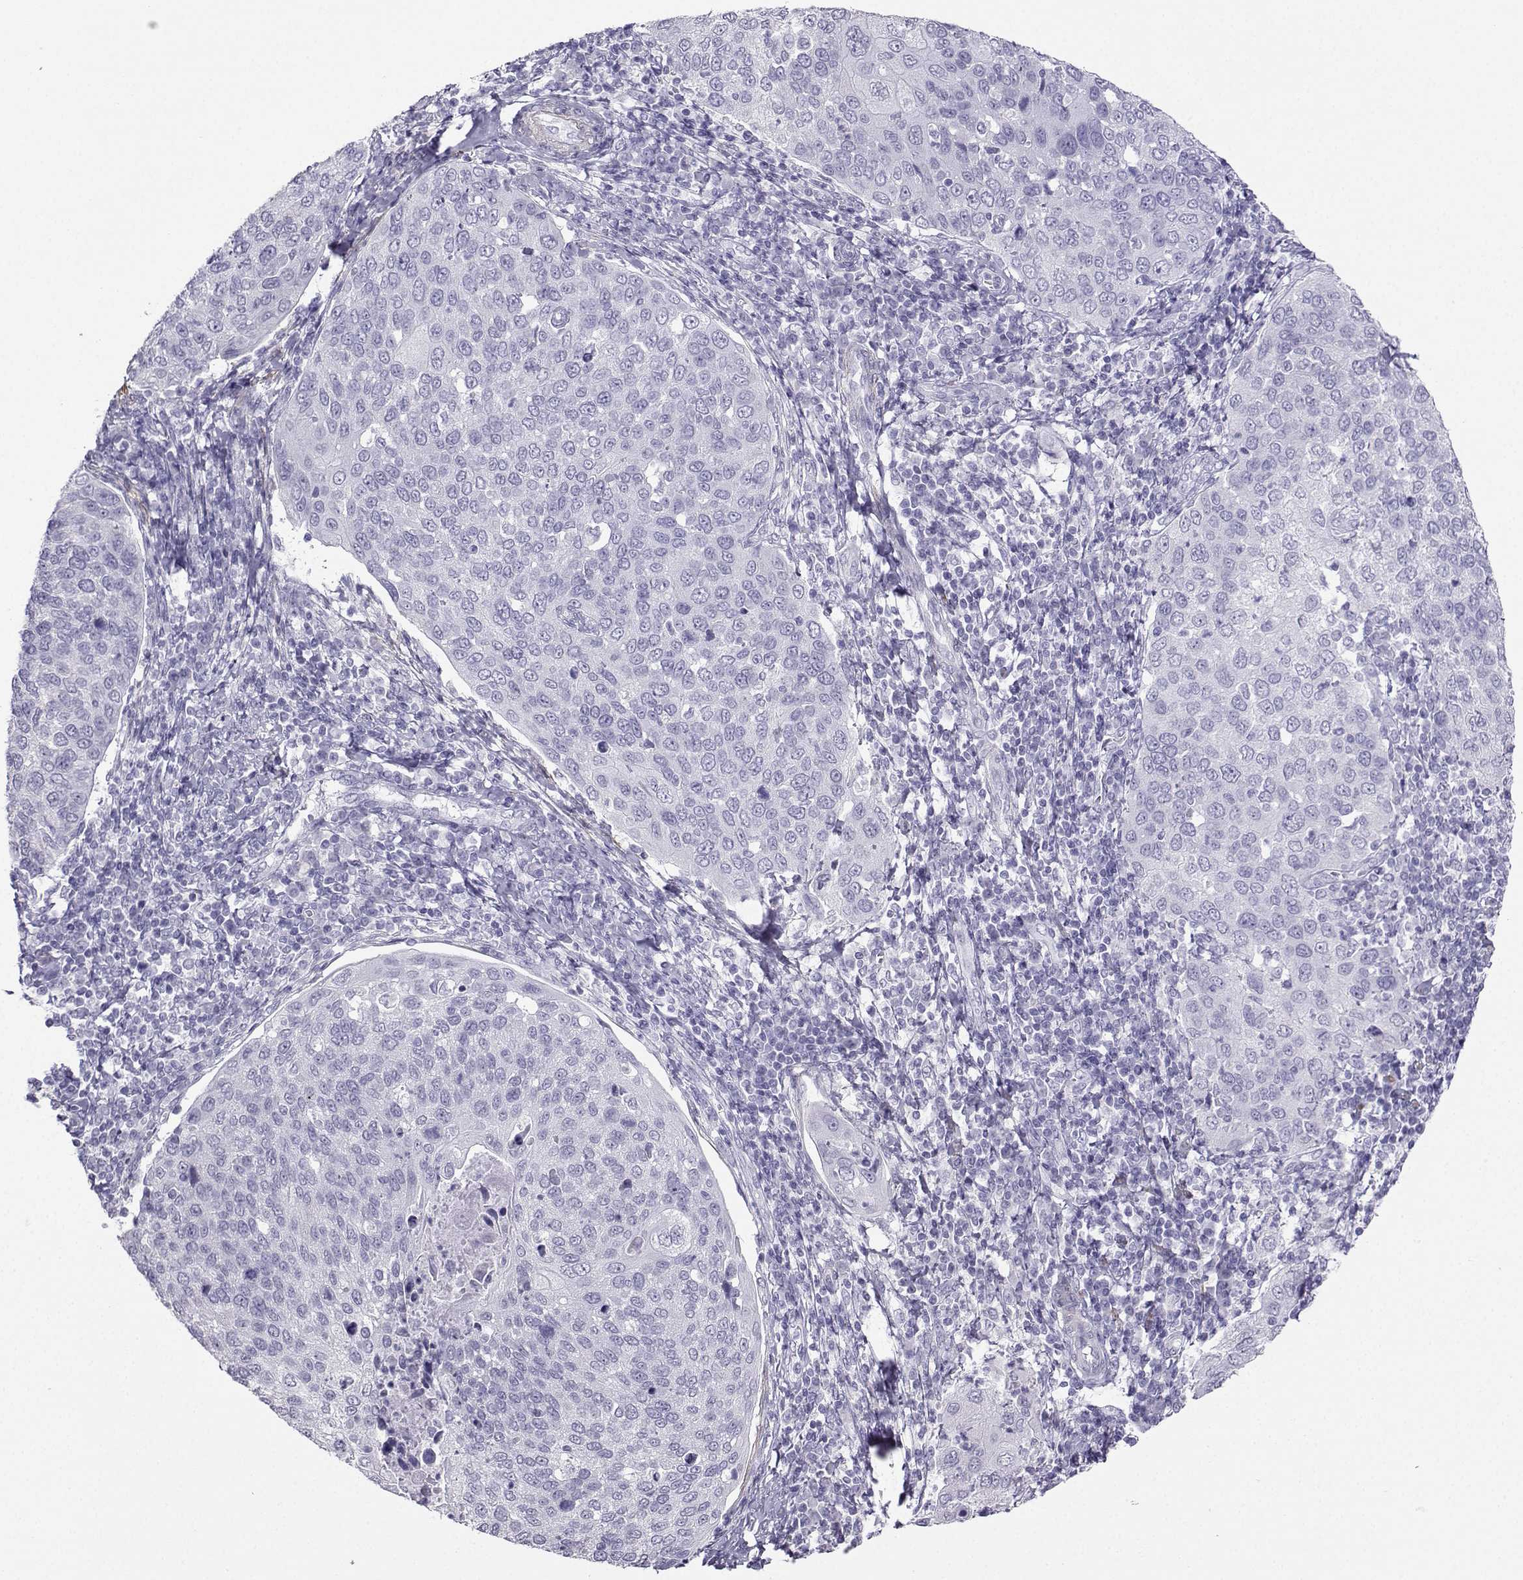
{"staining": {"intensity": "negative", "quantity": "none", "location": "none"}, "tissue": "cervical cancer", "cell_type": "Tumor cells", "image_type": "cancer", "snomed": [{"axis": "morphology", "description": "Squamous cell carcinoma, NOS"}, {"axis": "topography", "description": "Cervix"}], "caption": "There is no significant expression in tumor cells of cervical cancer (squamous cell carcinoma).", "gene": "KIF17", "patient": {"sex": "female", "age": 54}}